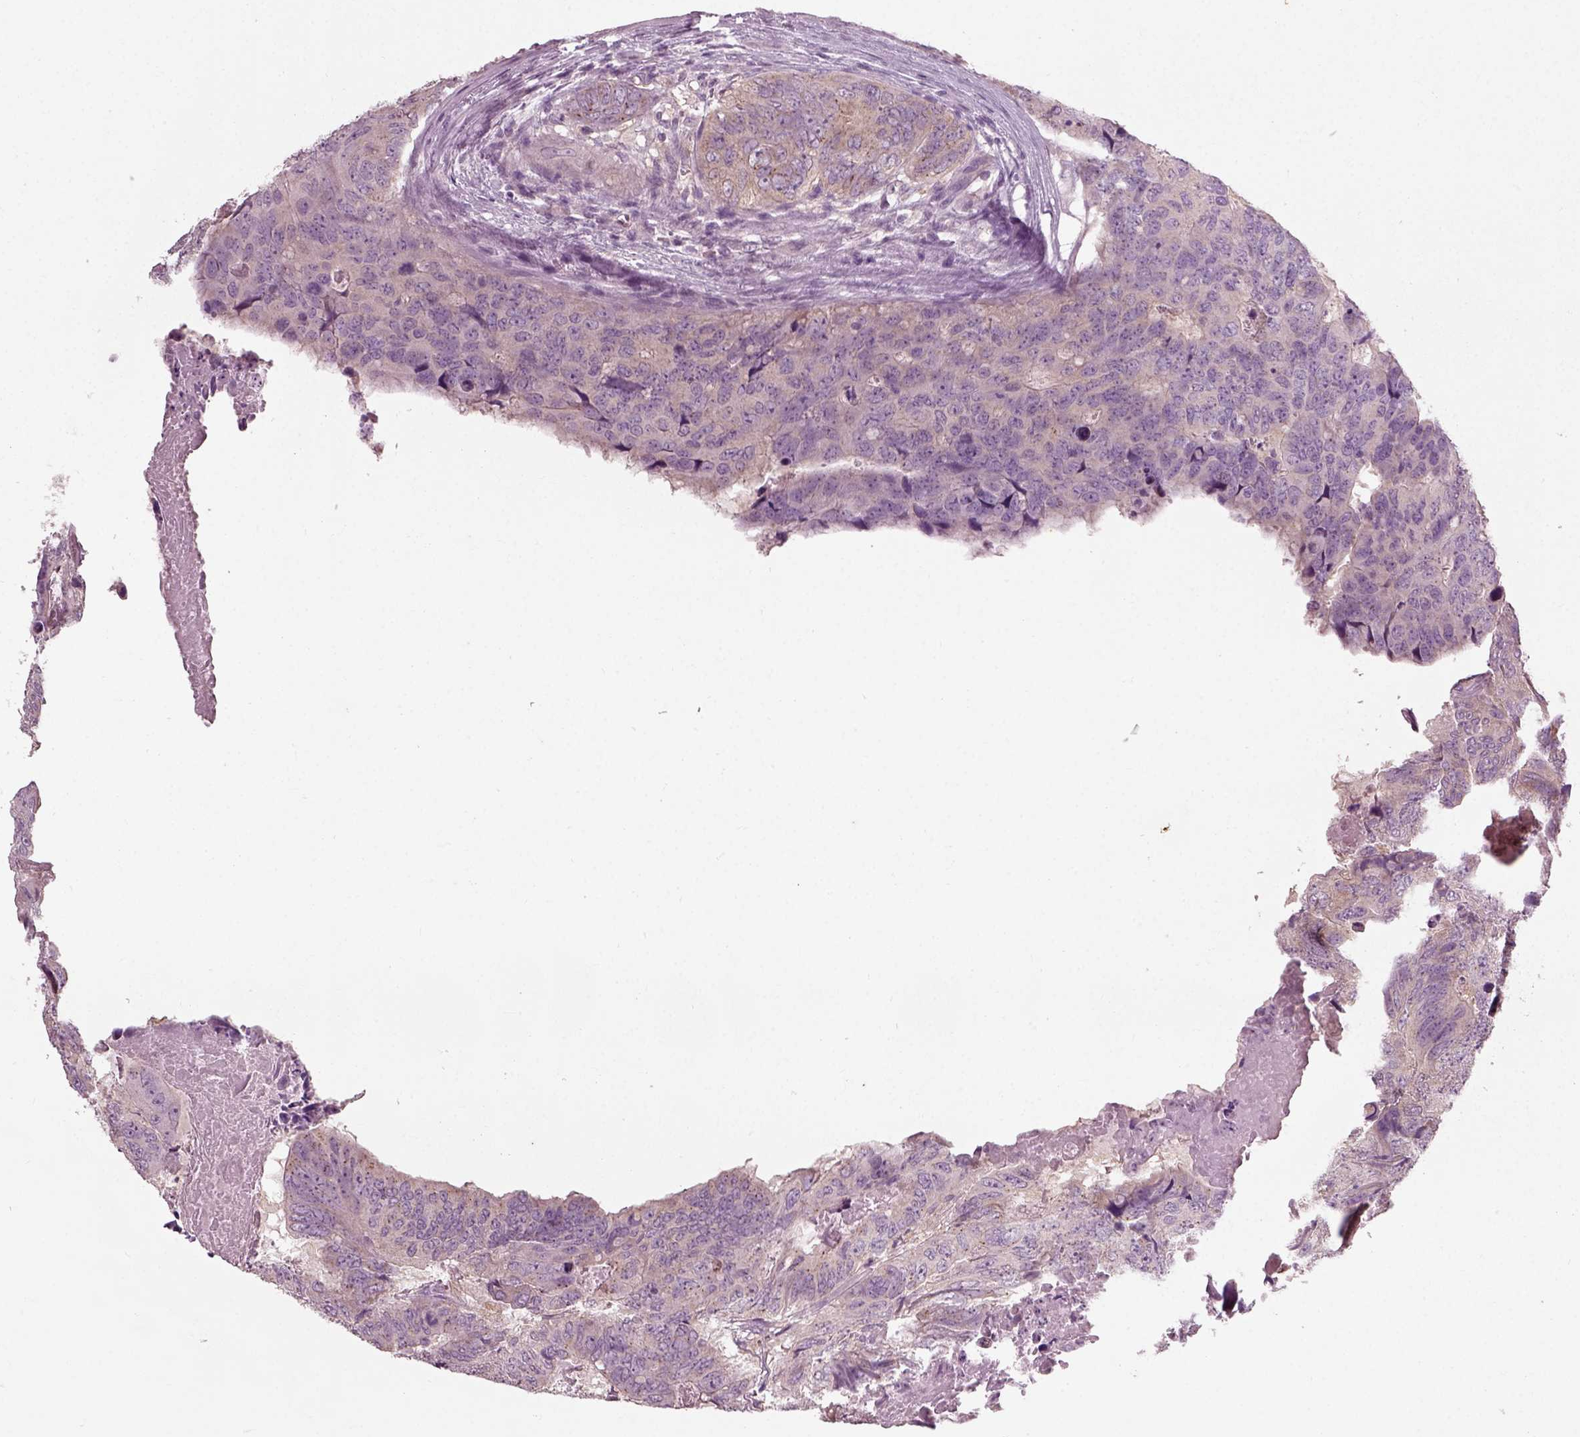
{"staining": {"intensity": "weak", "quantity": "25%-75%", "location": "cytoplasmic/membranous"}, "tissue": "colorectal cancer", "cell_type": "Tumor cells", "image_type": "cancer", "snomed": [{"axis": "morphology", "description": "Adenocarcinoma, NOS"}, {"axis": "topography", "description": "Colon"}], "caption": "Colorectal cancer was stained to show a protein in brown. There is low levels of weak cytoplasmic/membranous positivity in about 25%-75% of tumor cells.", "gene": "RND2", "patient": {"sex": "male", "age": 79}}